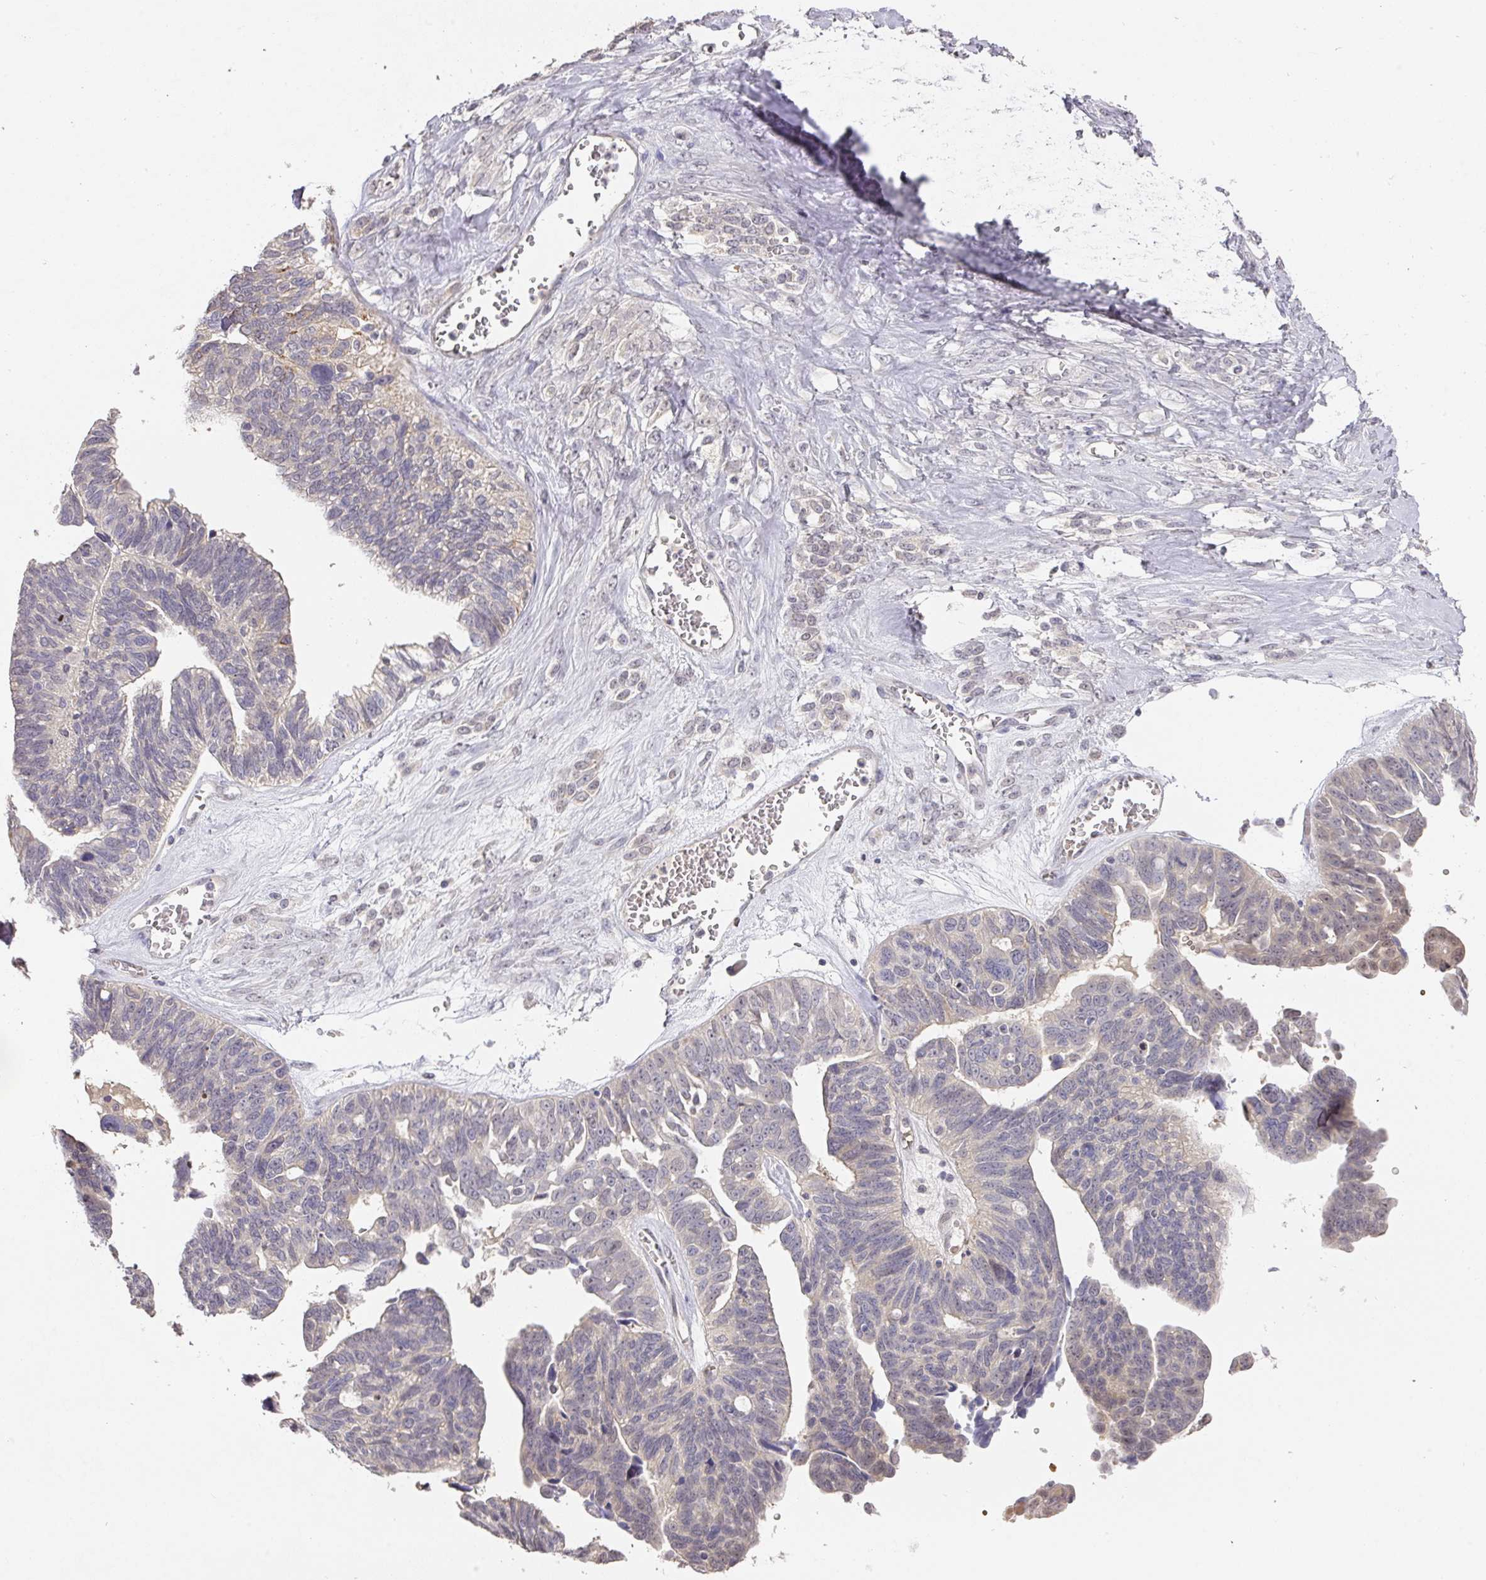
{"staining": {"intensity": "weak", "quantity": "25%-75%", "location": "cytoplasmic/membranous"}, "tissue": "ovarian cancer", "cell_type": "Tumor cells", "image_type": "cancer", "snomed": [{"axis": "morphology", "description": "Cystadenocarcinoma, serous, NOS"}, {"axis": "topography", "description": "Ovary"}], "caption": "This photomicrograph shows immunohistochemistry staining of ovarian cancer (serous cystadenocarcinoma), with low weak cytoplasmic/membranous positivity in about 25%-75% of tumor cells.", "gene": "FOXN4", "patient": {"sex": "female", "age": 79}}